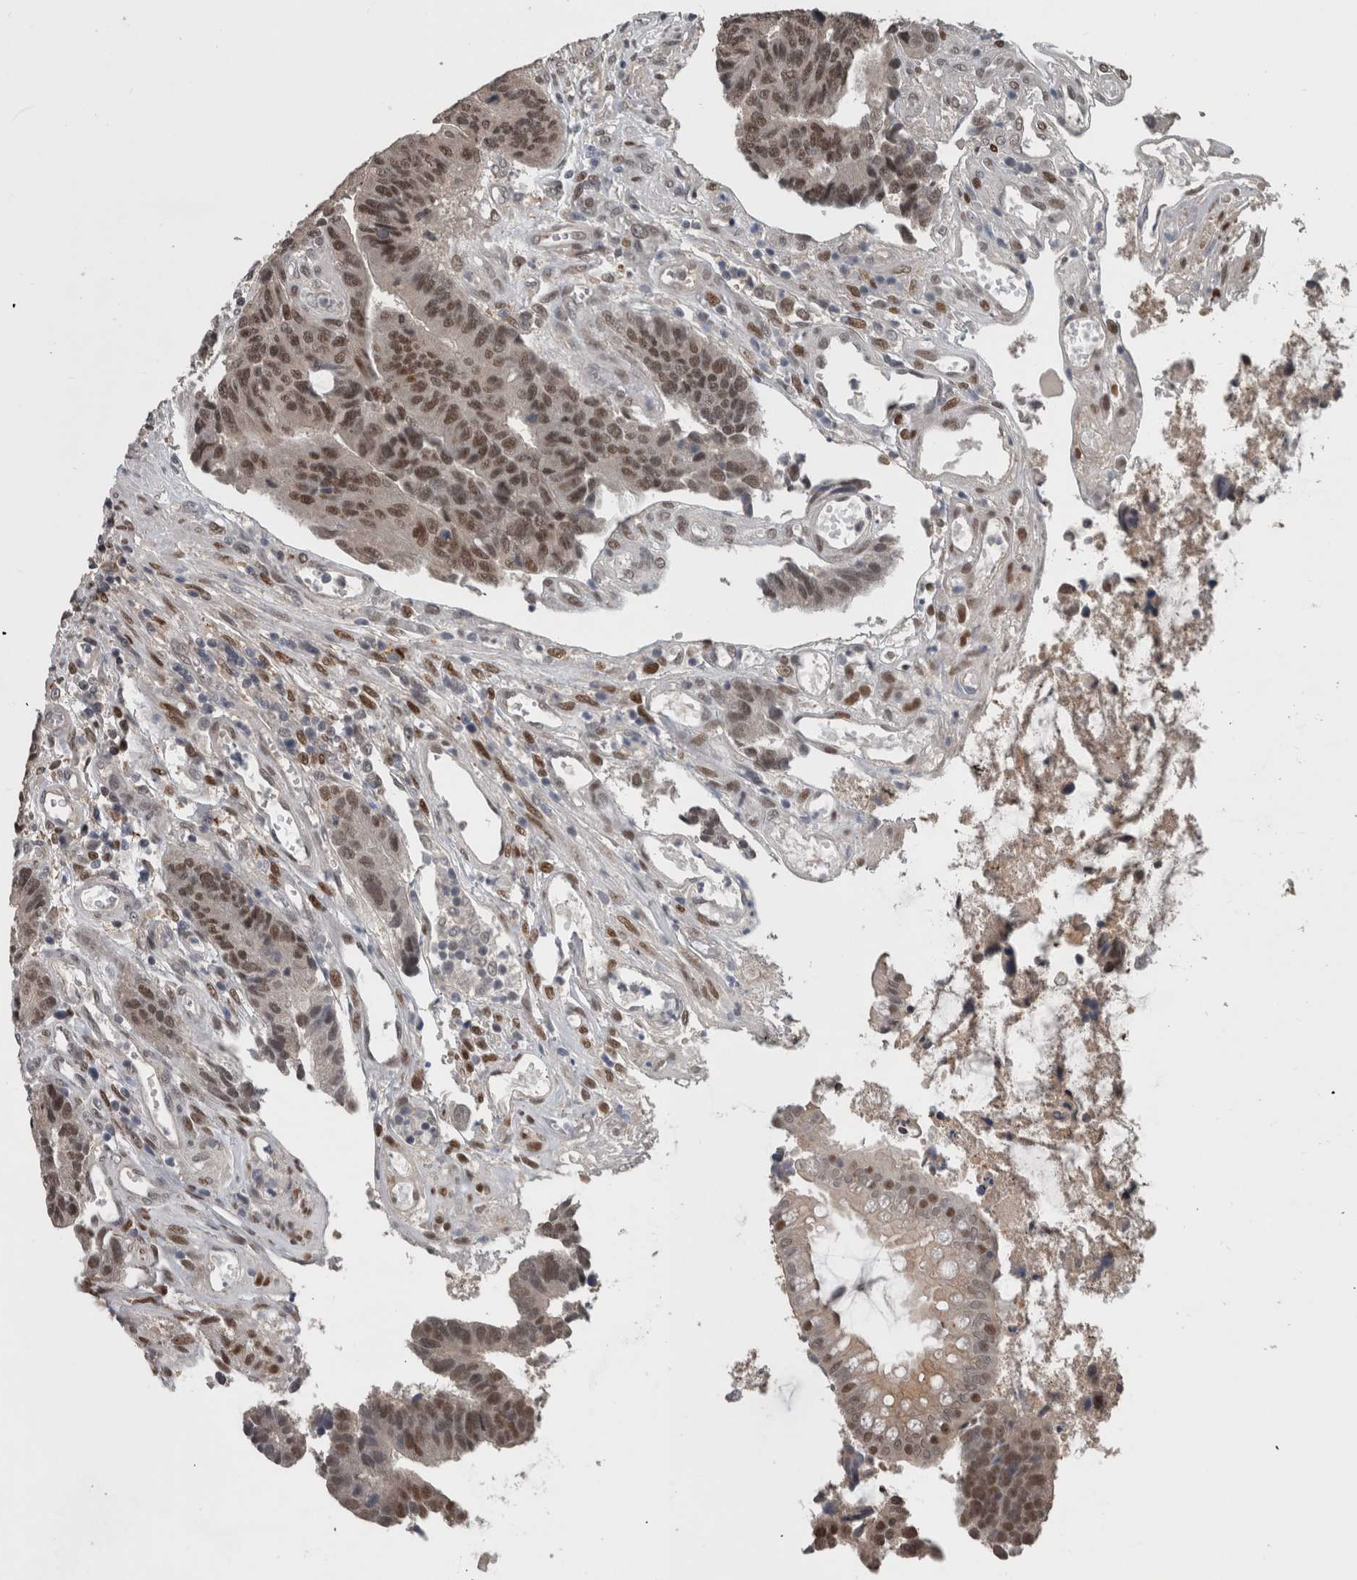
{"staining": {"intensity": "moderate", "quantity": ">75%", "location": "nuclear"}, "tissue": "colorectal cancer", "cell_type": "Tumor cells", "image_type": "cancer", "snomed": [{"axis": "morphology", "description": "Adenocarcinoma, NOS"}, {"axis": "topography", "description": "Rectum"}], "caption": "Immunohistochemical staining of human colorectal adenocarcinoma displays medium levels of moderate nuclear staining in about >75% of tumor cells.", "gene": "ZBTB21", "patient": {"sex": "male", "age": 84}}